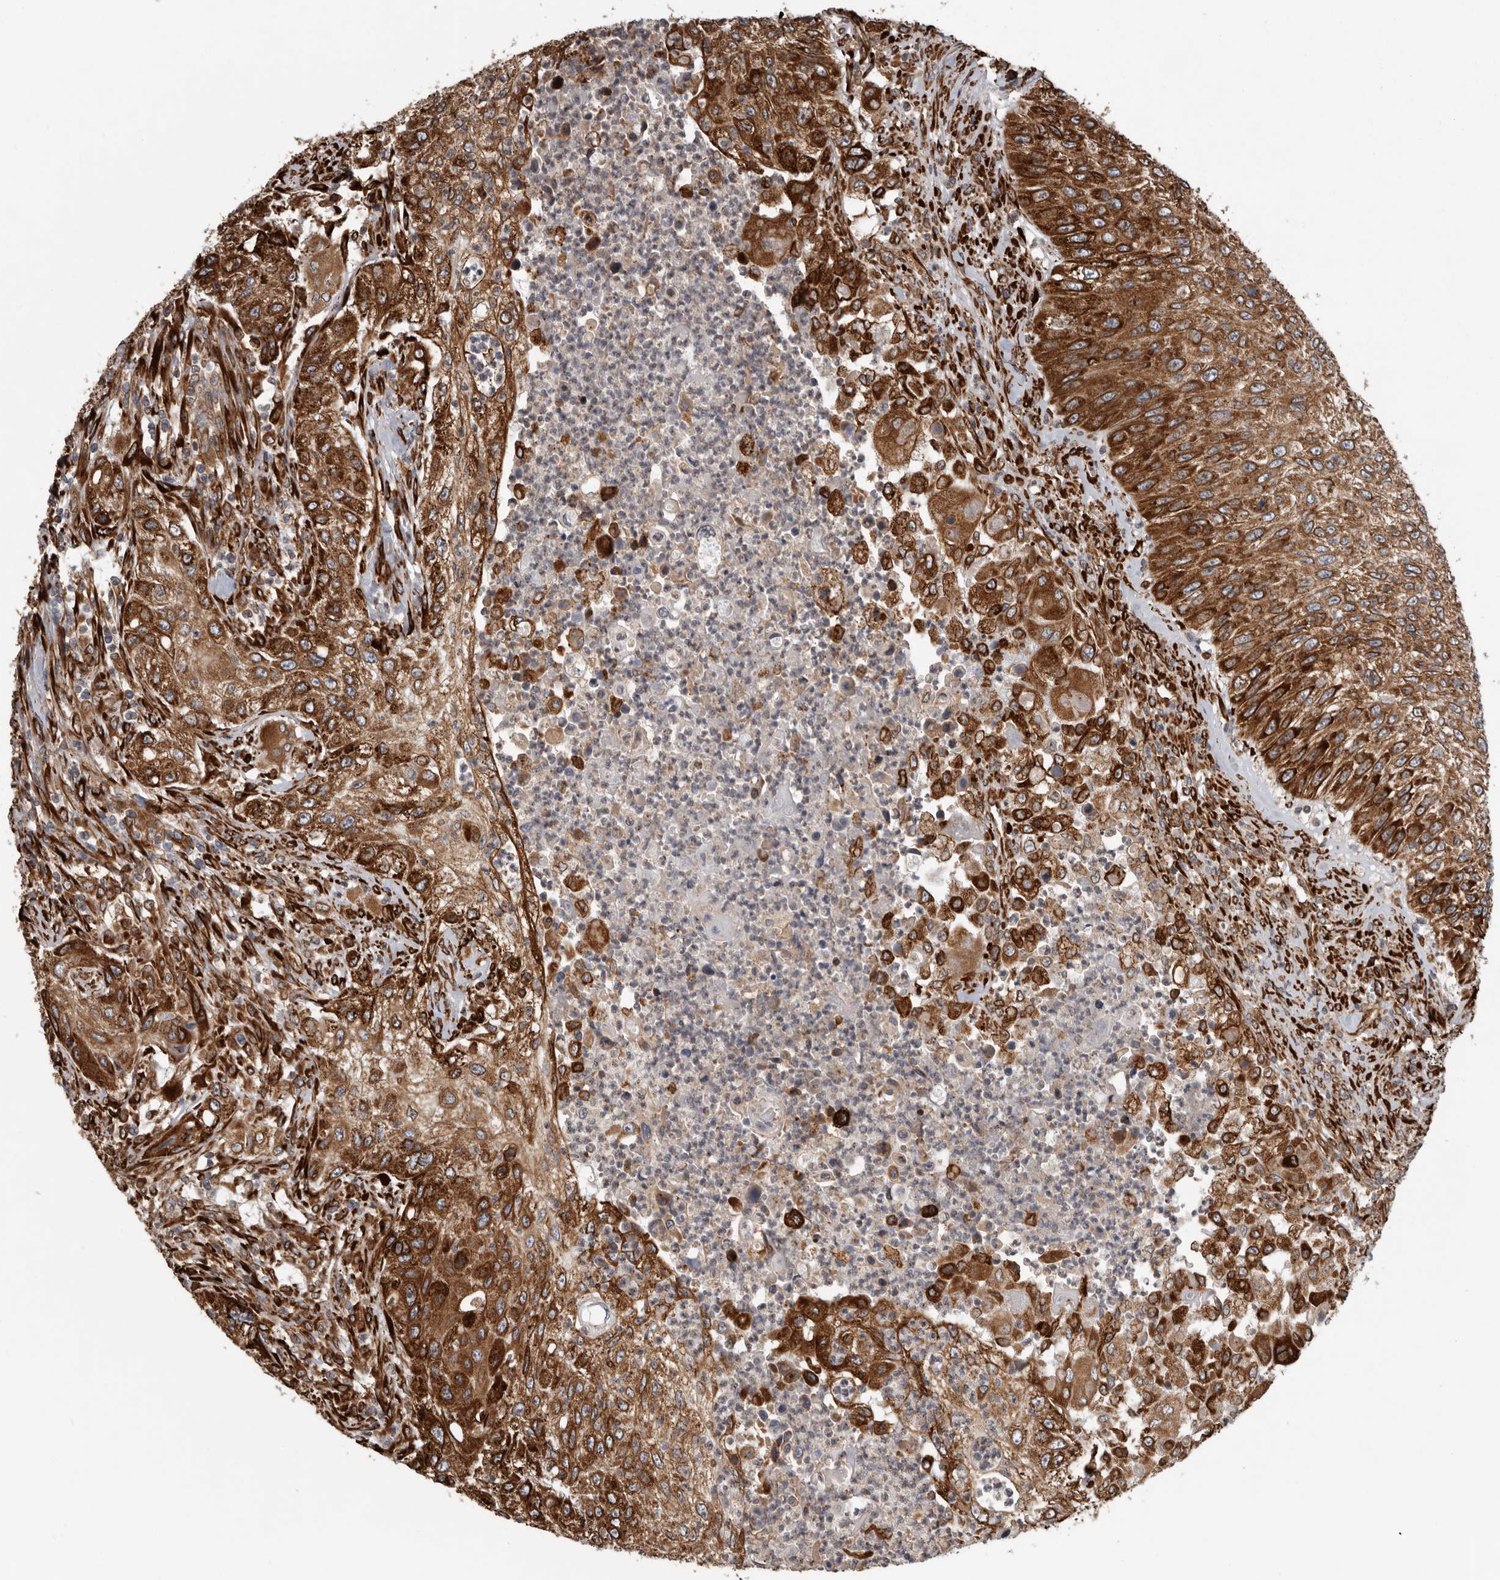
{"staining": {"intensity": "strong", "quantity": ">75%", "location": "cytoplasmic/membranous"}, "tissue": "urothelial cancer", "cell_type": "Tumor cells", "image_type": "cancer", "snomed": [{"axis": "morphology", "description": "Urothelial carcinoma, High grade"}, {"axis": "topography", "description": "Urinary bladder"}], "caption": "The photomicrograph shows immunohistochemical staining of urothelial carcinoma (high-grade). There is strong cytoplasmic/membranous positivity is seen in about >75% of tumor cells.", "gene": "CEP350", "patient": {"sex": "female", "age": 60}}